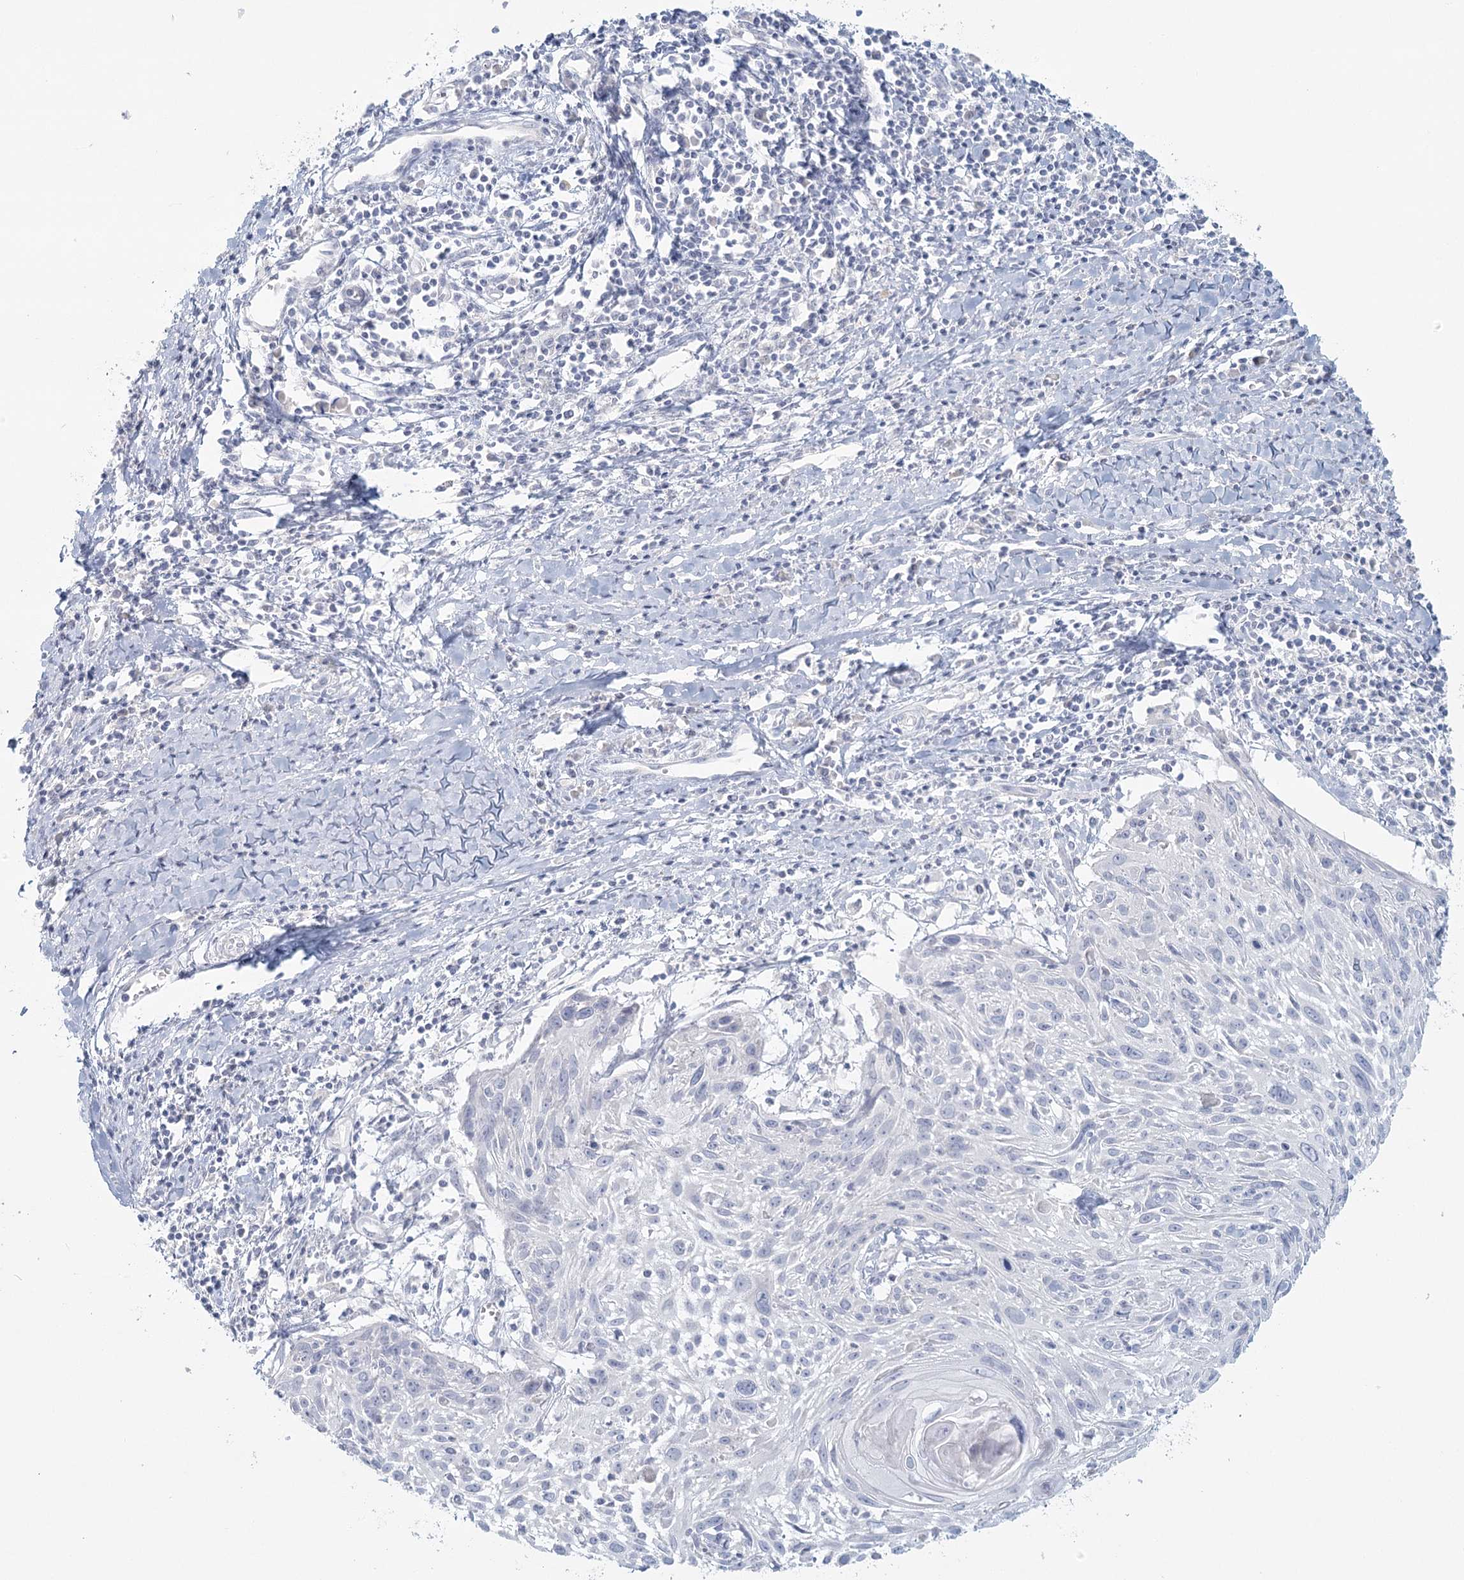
{"staining": {"intensity": "negative", "quantity": "none", "location": "none"}, "tissue": "cervical cancer", "cell_type": "Tumor cells", "image_type": "cancer", "snomed": [{"axis": "morphology", "description": "Squamous cell carcinoma, NOS"}, {"axis": "topography", "description": "Cervix"}], "caption": "Immunohistochemistry (IHC) of cervical cancer displays no positivity in tumor cells.", "gene": "BPHL", "patient": {"sex": "female", "age": 51}}